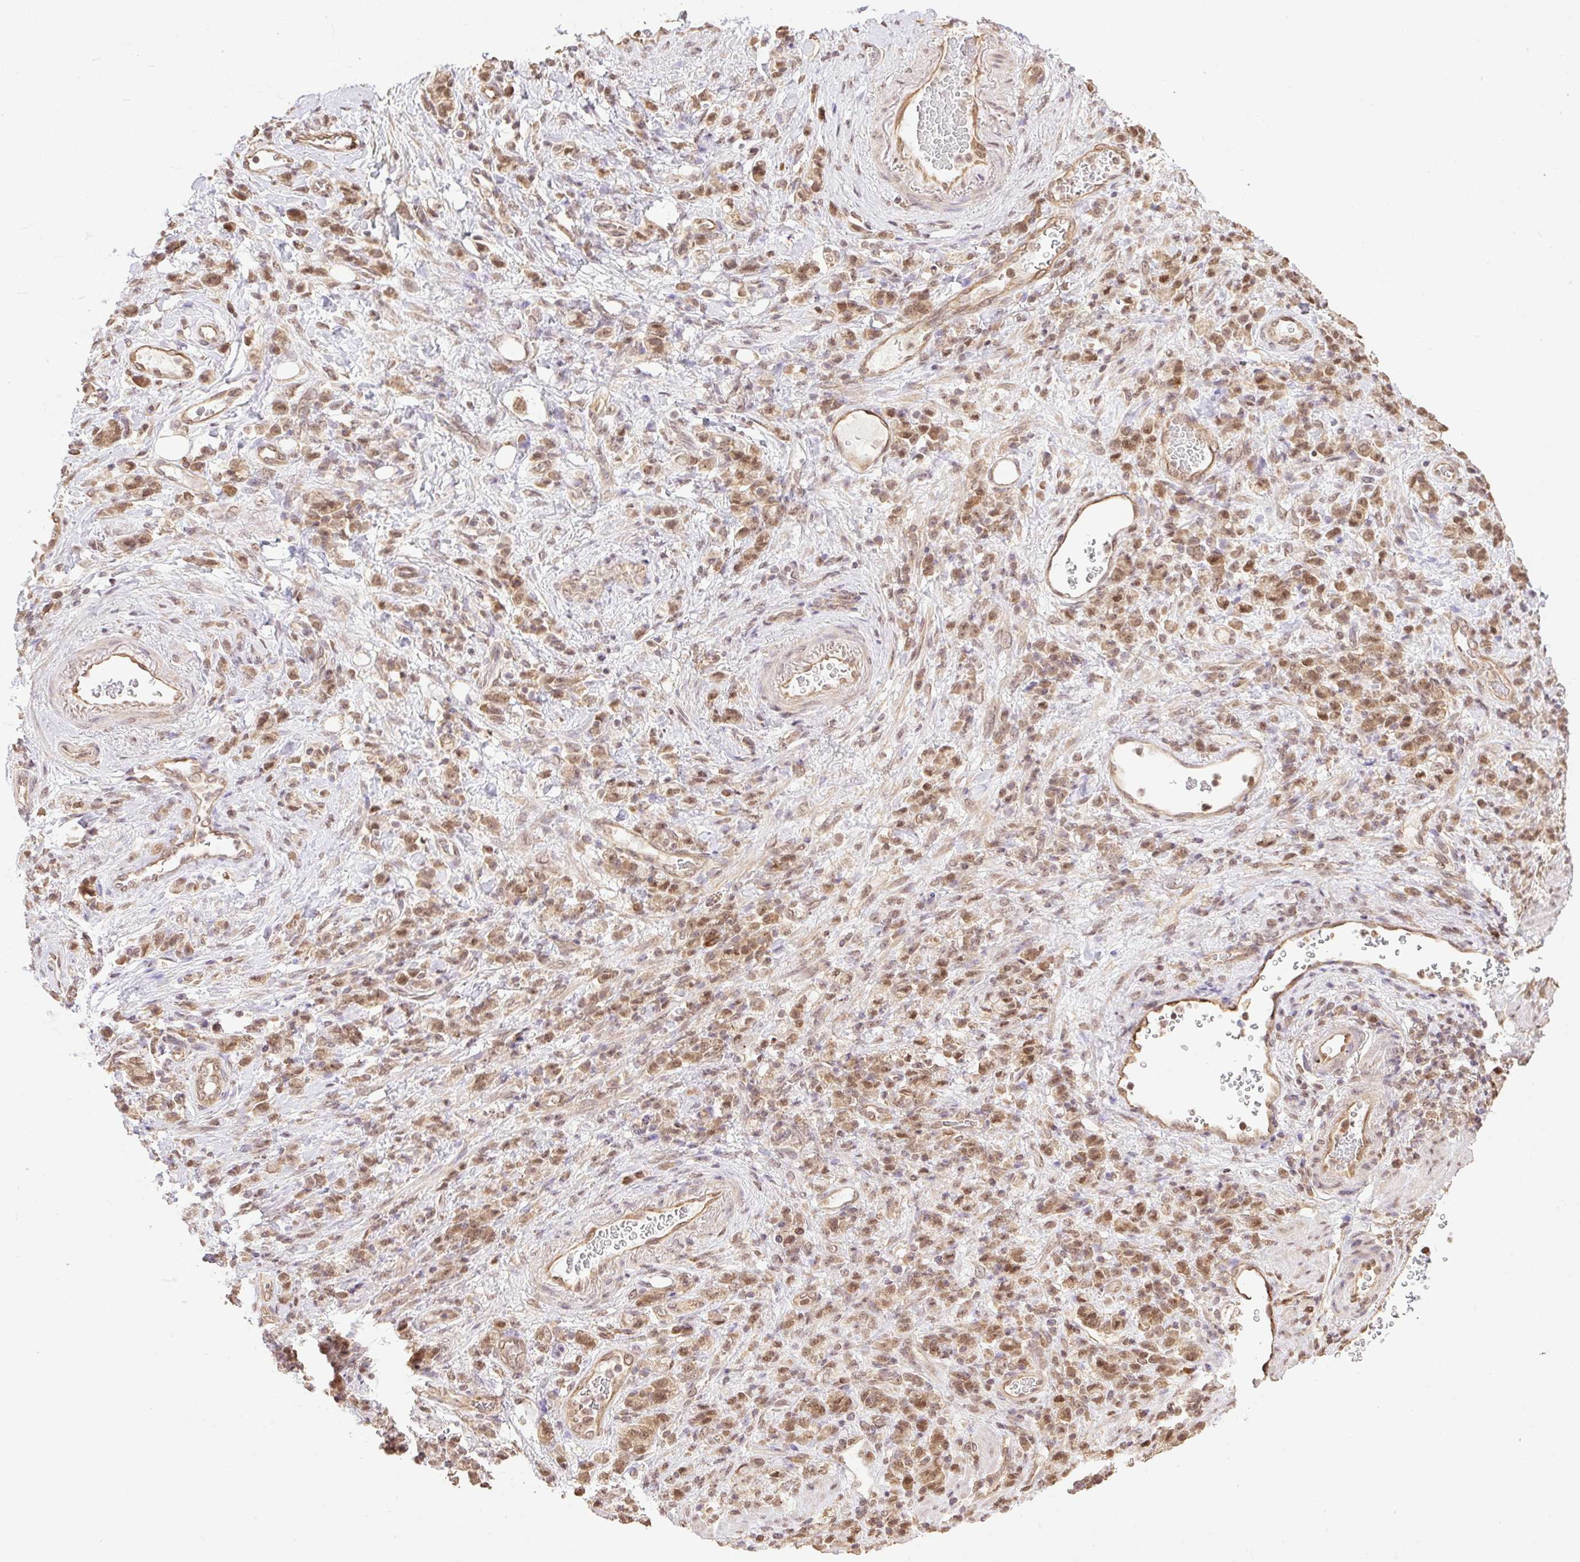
{"staining": {"intensity": "moderate", "quantity": ">75%", "location": "cytoplasmic/membranous,nuclear"}, "tissue": "stomach cancer", "cell_type": "Tumor cells", "image_type": "cancer", "snomed": [{"axis": "morphology", "description": "Adenocarcinoma, NOS"}, {"axis": "topography", "description": "Stomach"}], "caption": "This histopathology image displays immunohistochemistry staining of stomach cancer, with medium moderate cytoplasmic/membranous and nuclear expression in approximately >75% of tumor cells.", "gene": "VPS25", "patient": {"sex": "male", "age": 77}}